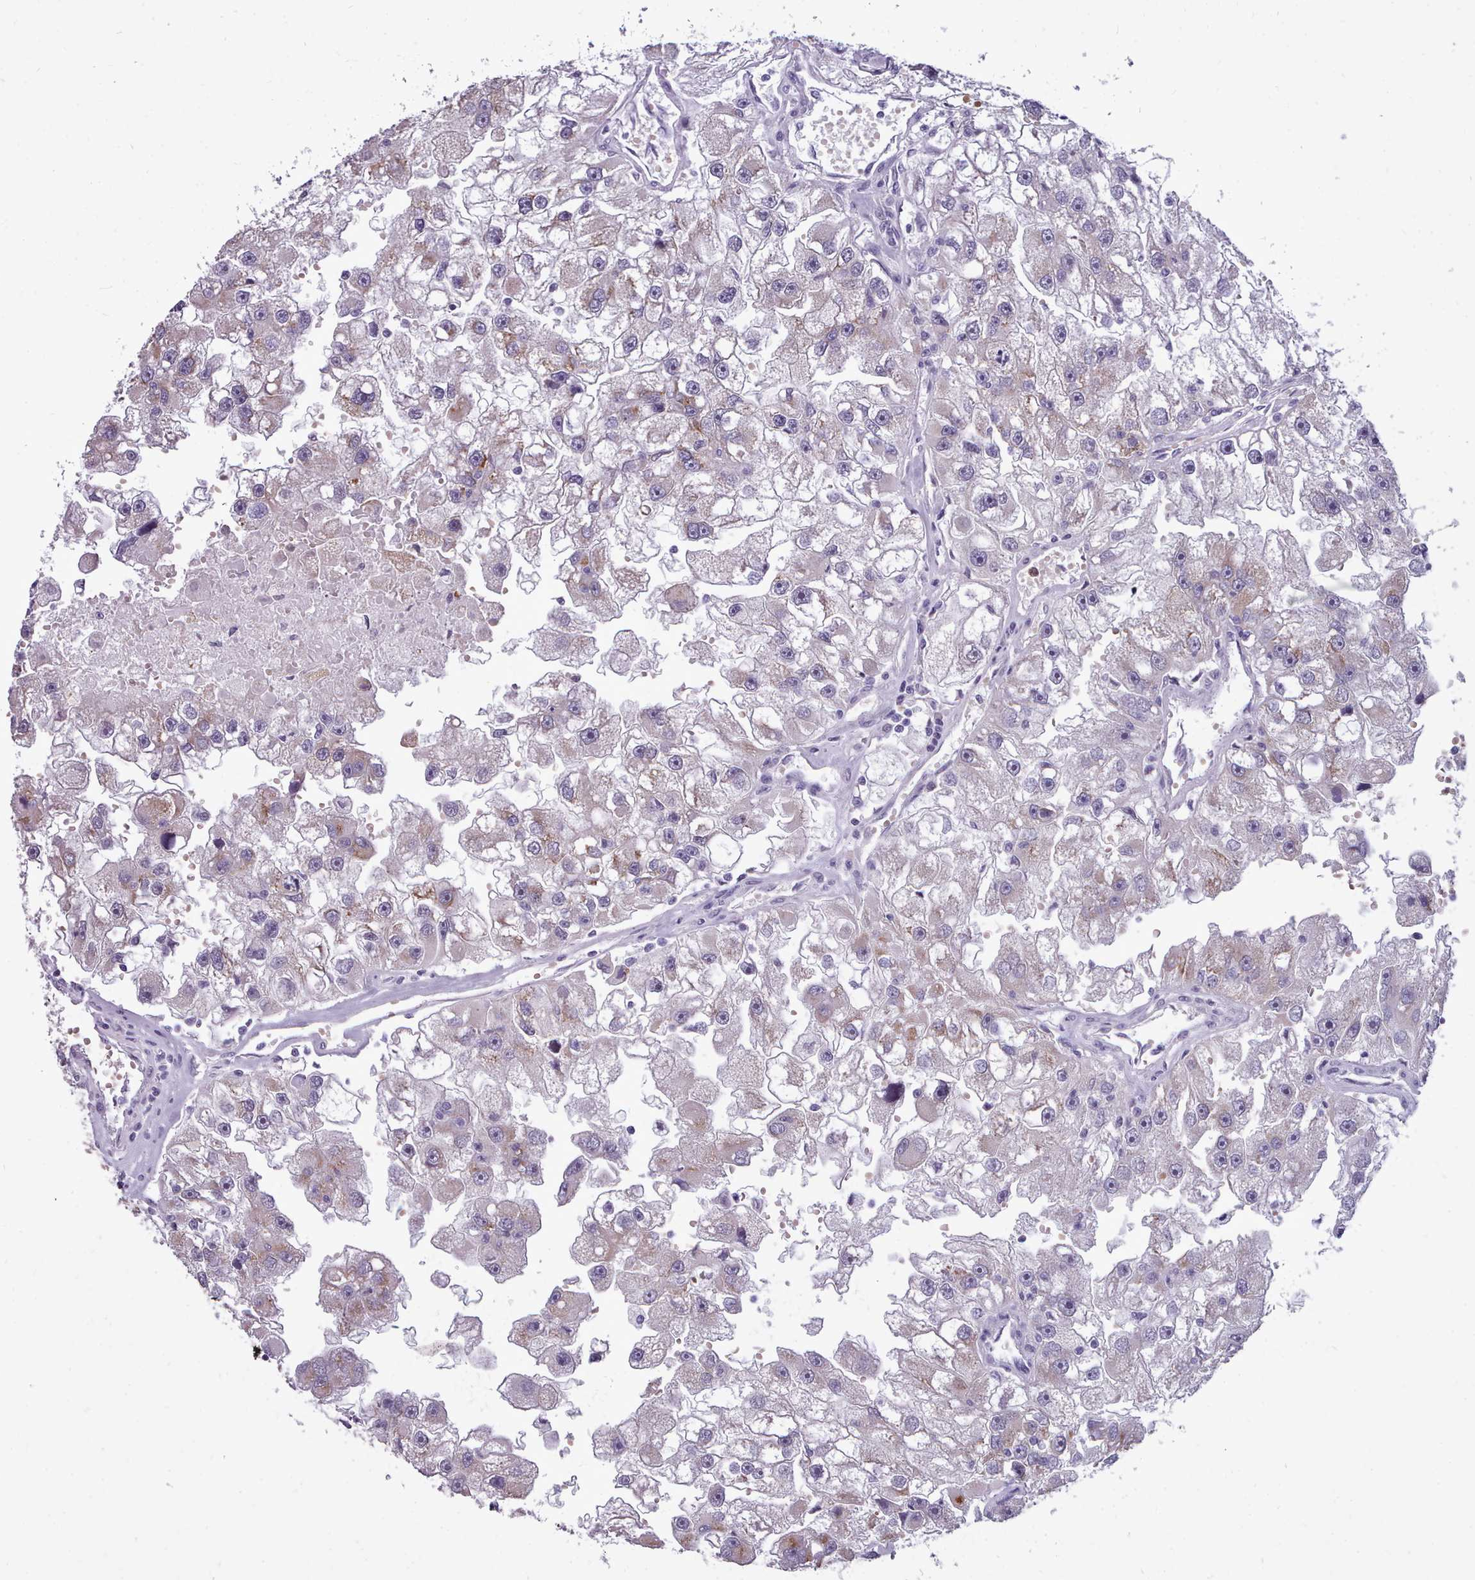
{"staining": {"intensity": "weak", "quantity": "<25%", "location": "cytoplasmic/membranous"}, "tissue": "renal cancer", "cell_type": "Tumor cells", "image_type": "cancer", "snomed": [{"axis": "morphology", "description": "Adenocarcinoma, NOS"}, {"axis": "topography", "description": "Kidney"}], "caption": "A high-resolution histopathology image shows immunohistochemistry (IHC) staining of renal cancer, which shows no significant expression in tumor cells.", "gene": "KCTD16", "patient": {"sex": "male", "age": 63}}